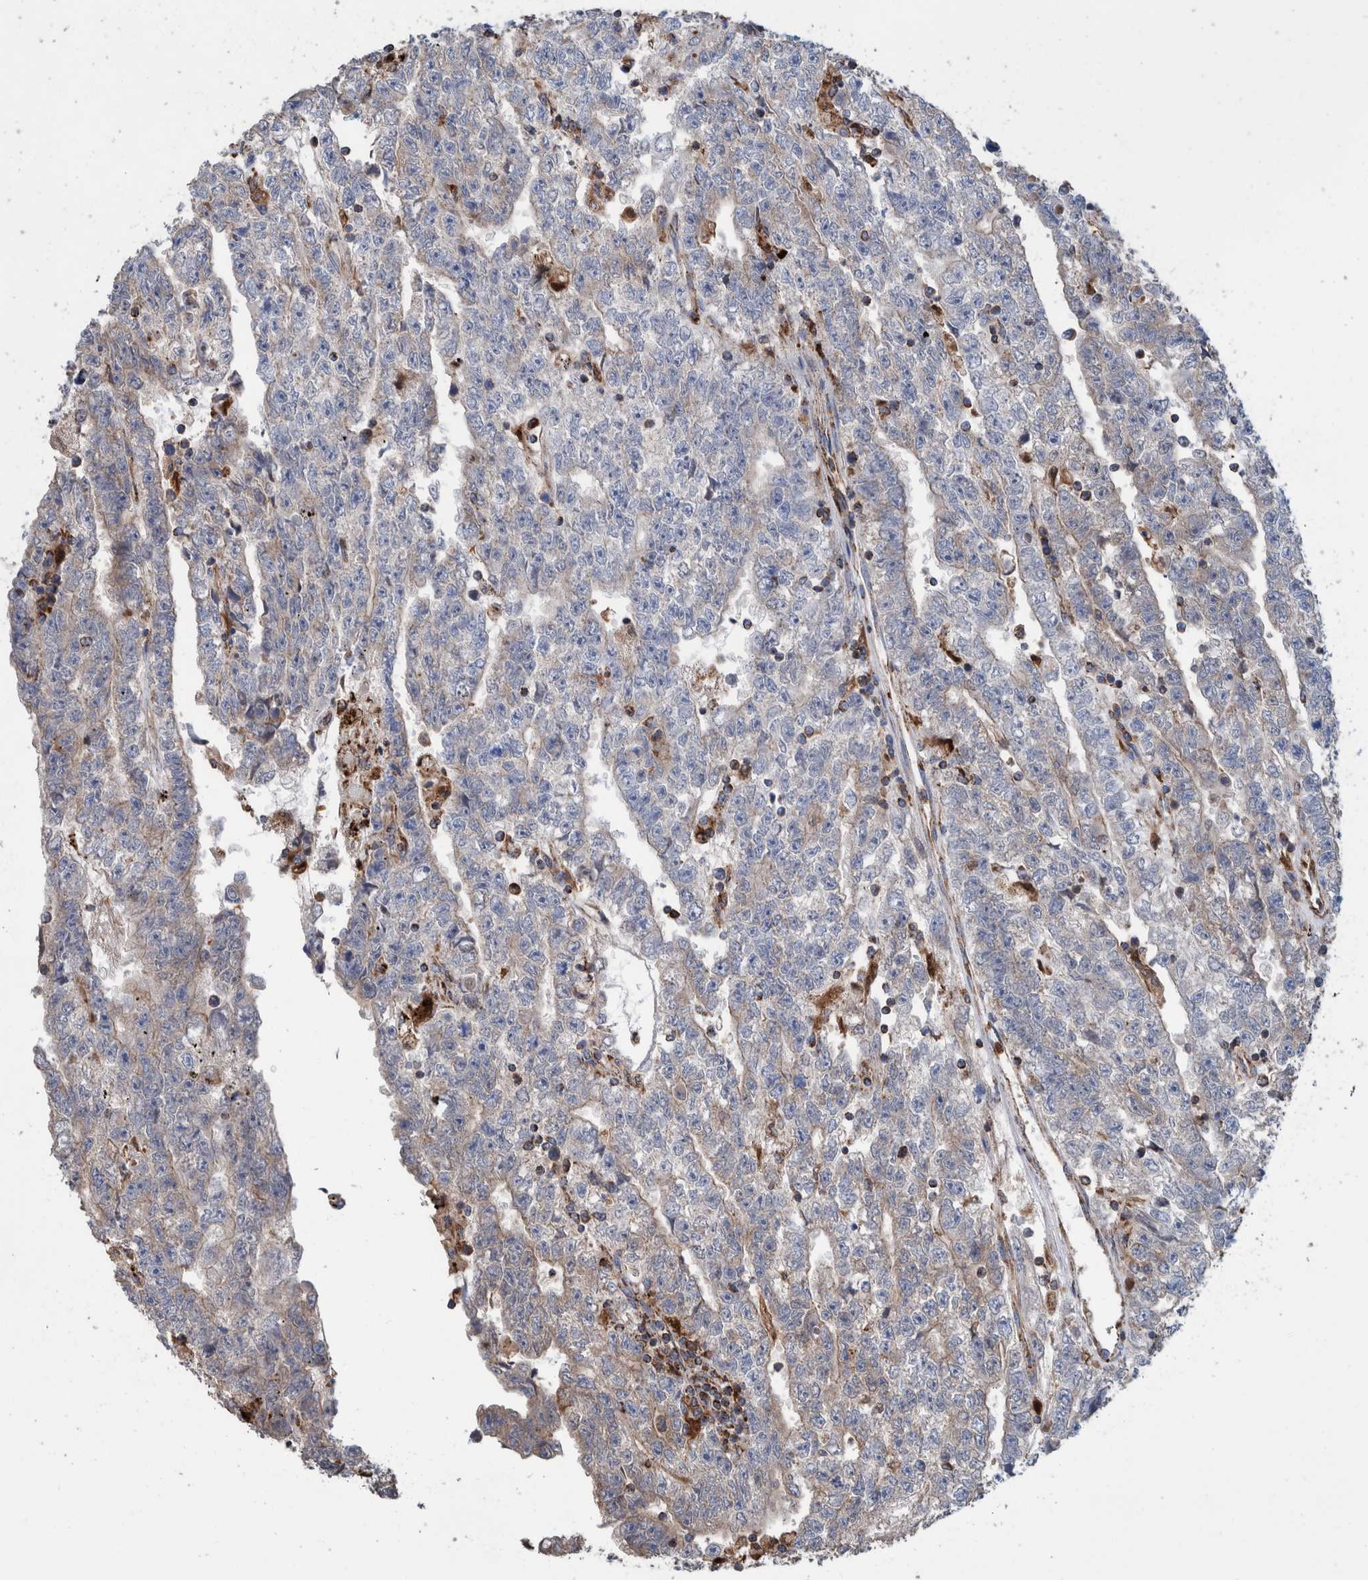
{"staining": {"intensity": "weak", "quantity": "<25%", "location": "cytoplasmic/membranous"}, "tissue": "testis cancer", "cell_type": "Tumor cells", "image_type": "cancer", "snomed": [{"axis": "morphology", "description": "Carcinoma, Embryonal, NOS"}, {"axis": "topography", "description": "Testis"}], "caption": "This is an immunohistochemistry photomicrograph of human testis embryonal carcinoma. There is no staining in tumor cells.", "gene": "DECR1", "patient": {"sex": "male", "age": 25}}